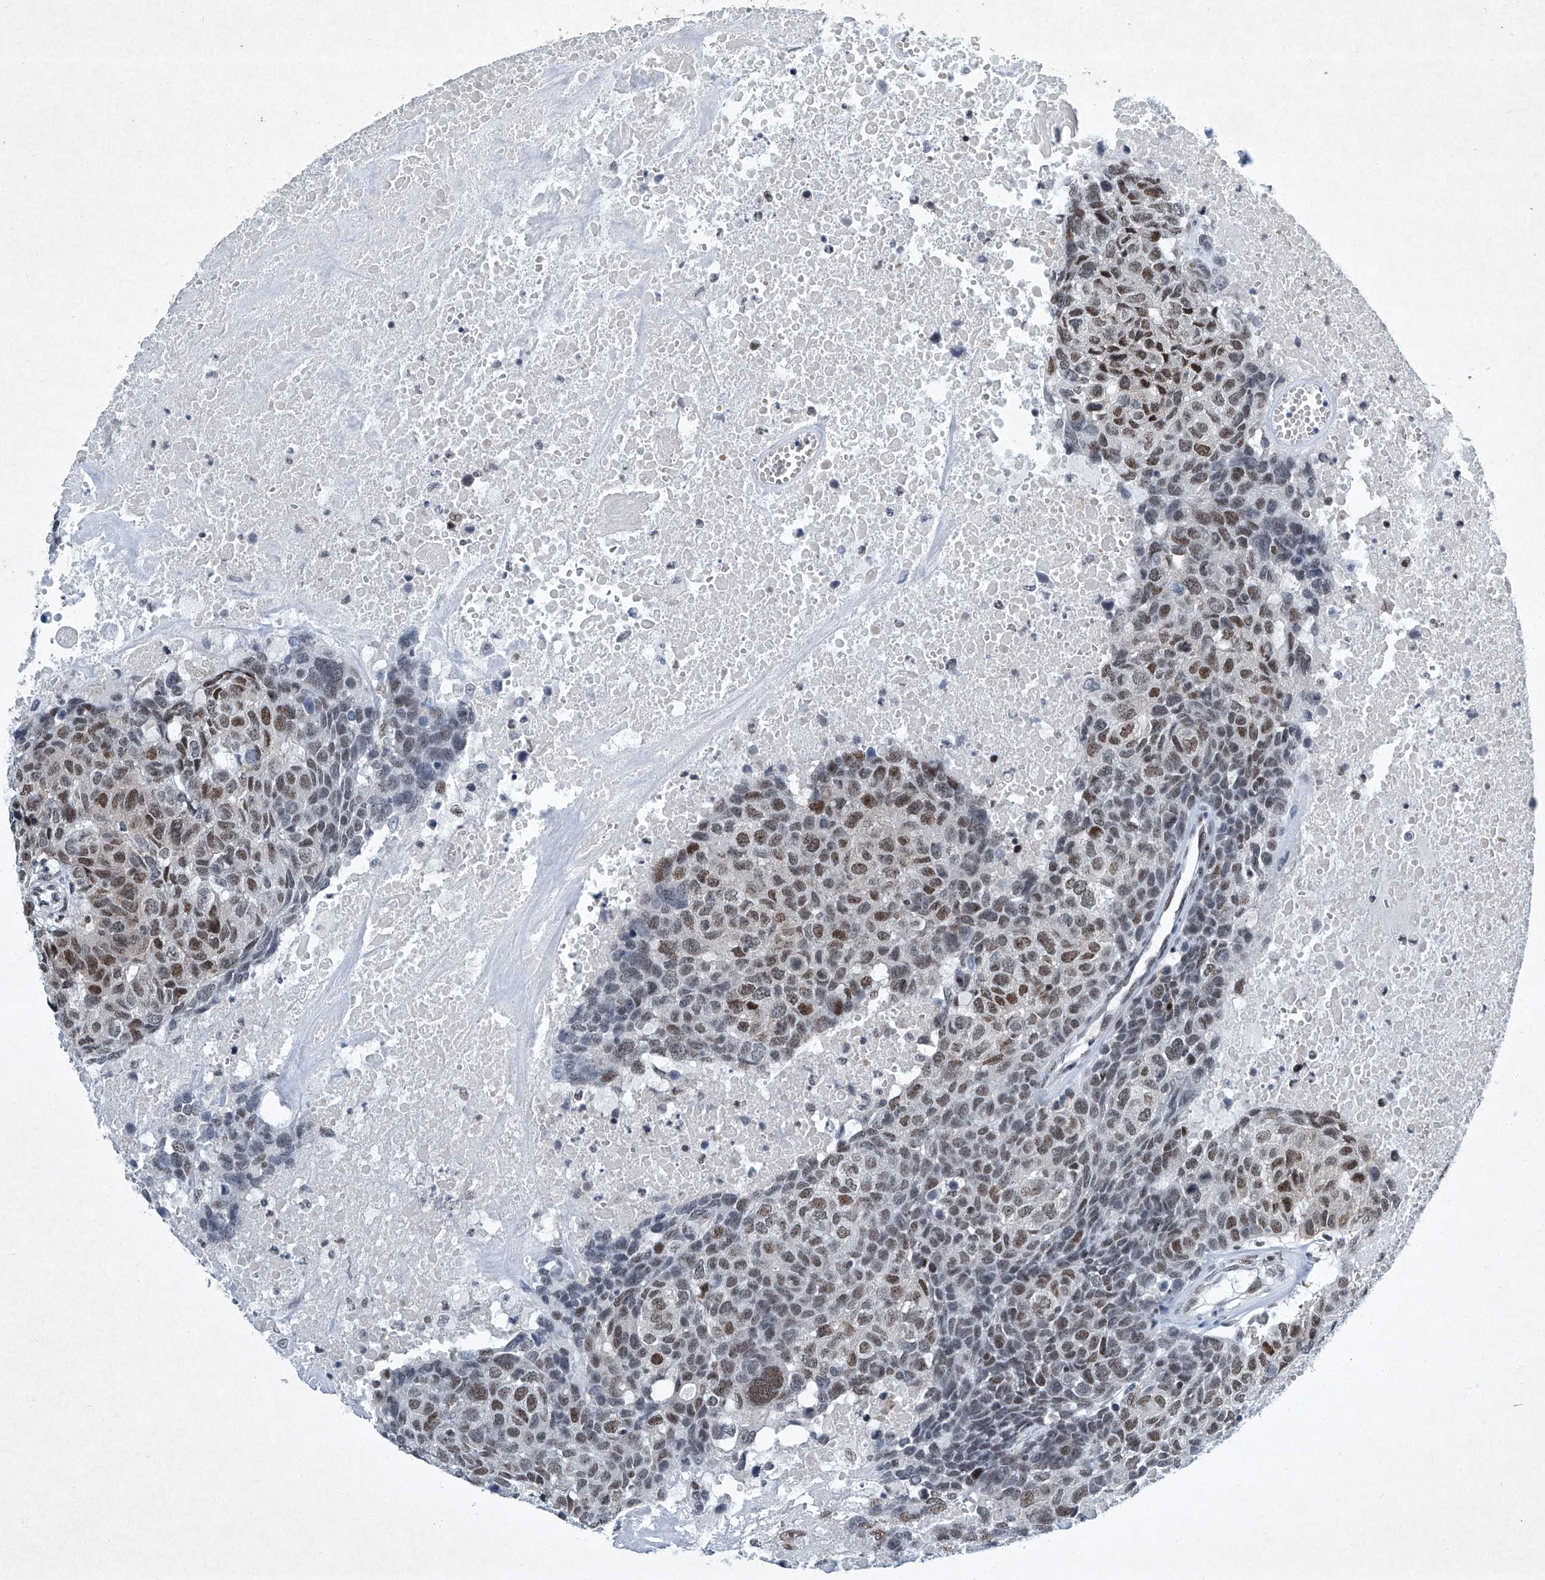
{"staining": {"intensity": "moderate", "quantity": "25%-75%", "location": "nuclear"}, "tissue": "head and neck cancer", "cell_type": "Tumor cells", "image_type": "cancer", "snomed": [{"axis": "morphology", "description": "Squamous cell carcinoma, NOS"}, {"axis": "topography", "description": "Head-Neck"}], "caption": "IHC (DAB (3,3'-diaminobenzidine)) staining of human head and neck squamous cell carcinoma demonstrates moderate nuclear protein expression in about 25%-75% of tumor cells.", "gene": "TFDP1", "patient": {"sex": "male", "age": 66}}